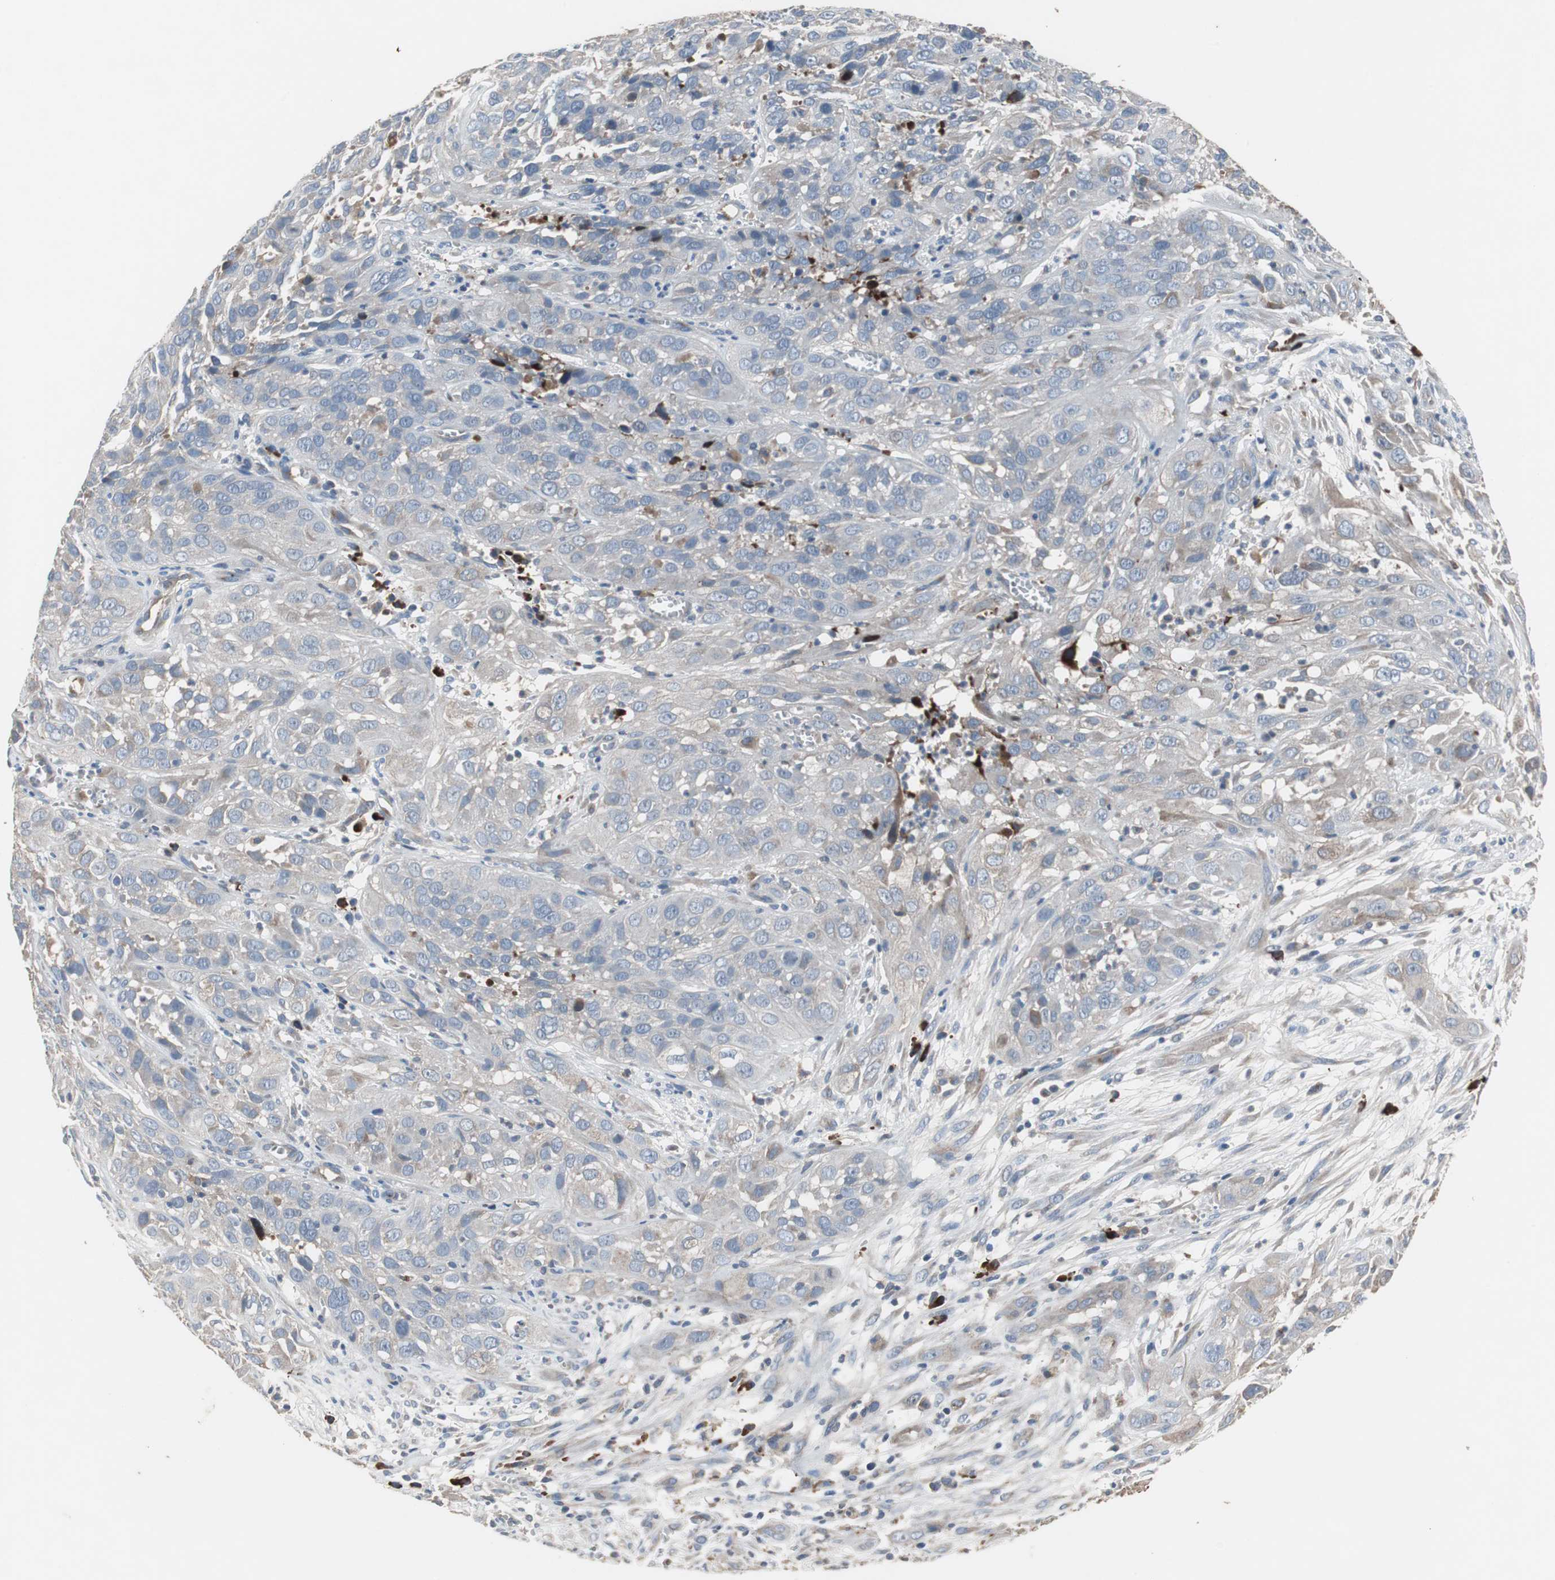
{"staining": {"intensity": "weak", "quantity": "<25%", "location": "cytoplasmic/membranous"}, "tissue": "cervical cancer", "cell_type": "Tumor cells", "image_type": "cancer", "snomed": [{"axis": "morphology", "description": "Squamous cell carcinoma, NOS"}, {"axis": "topography", "description": "Cervix"}], "caption": "Tumor cells show no significant staining in cervical squamous cell carcinoma.", "gene": "SORT1", "patient": {"sex": "female", "age": 32}}